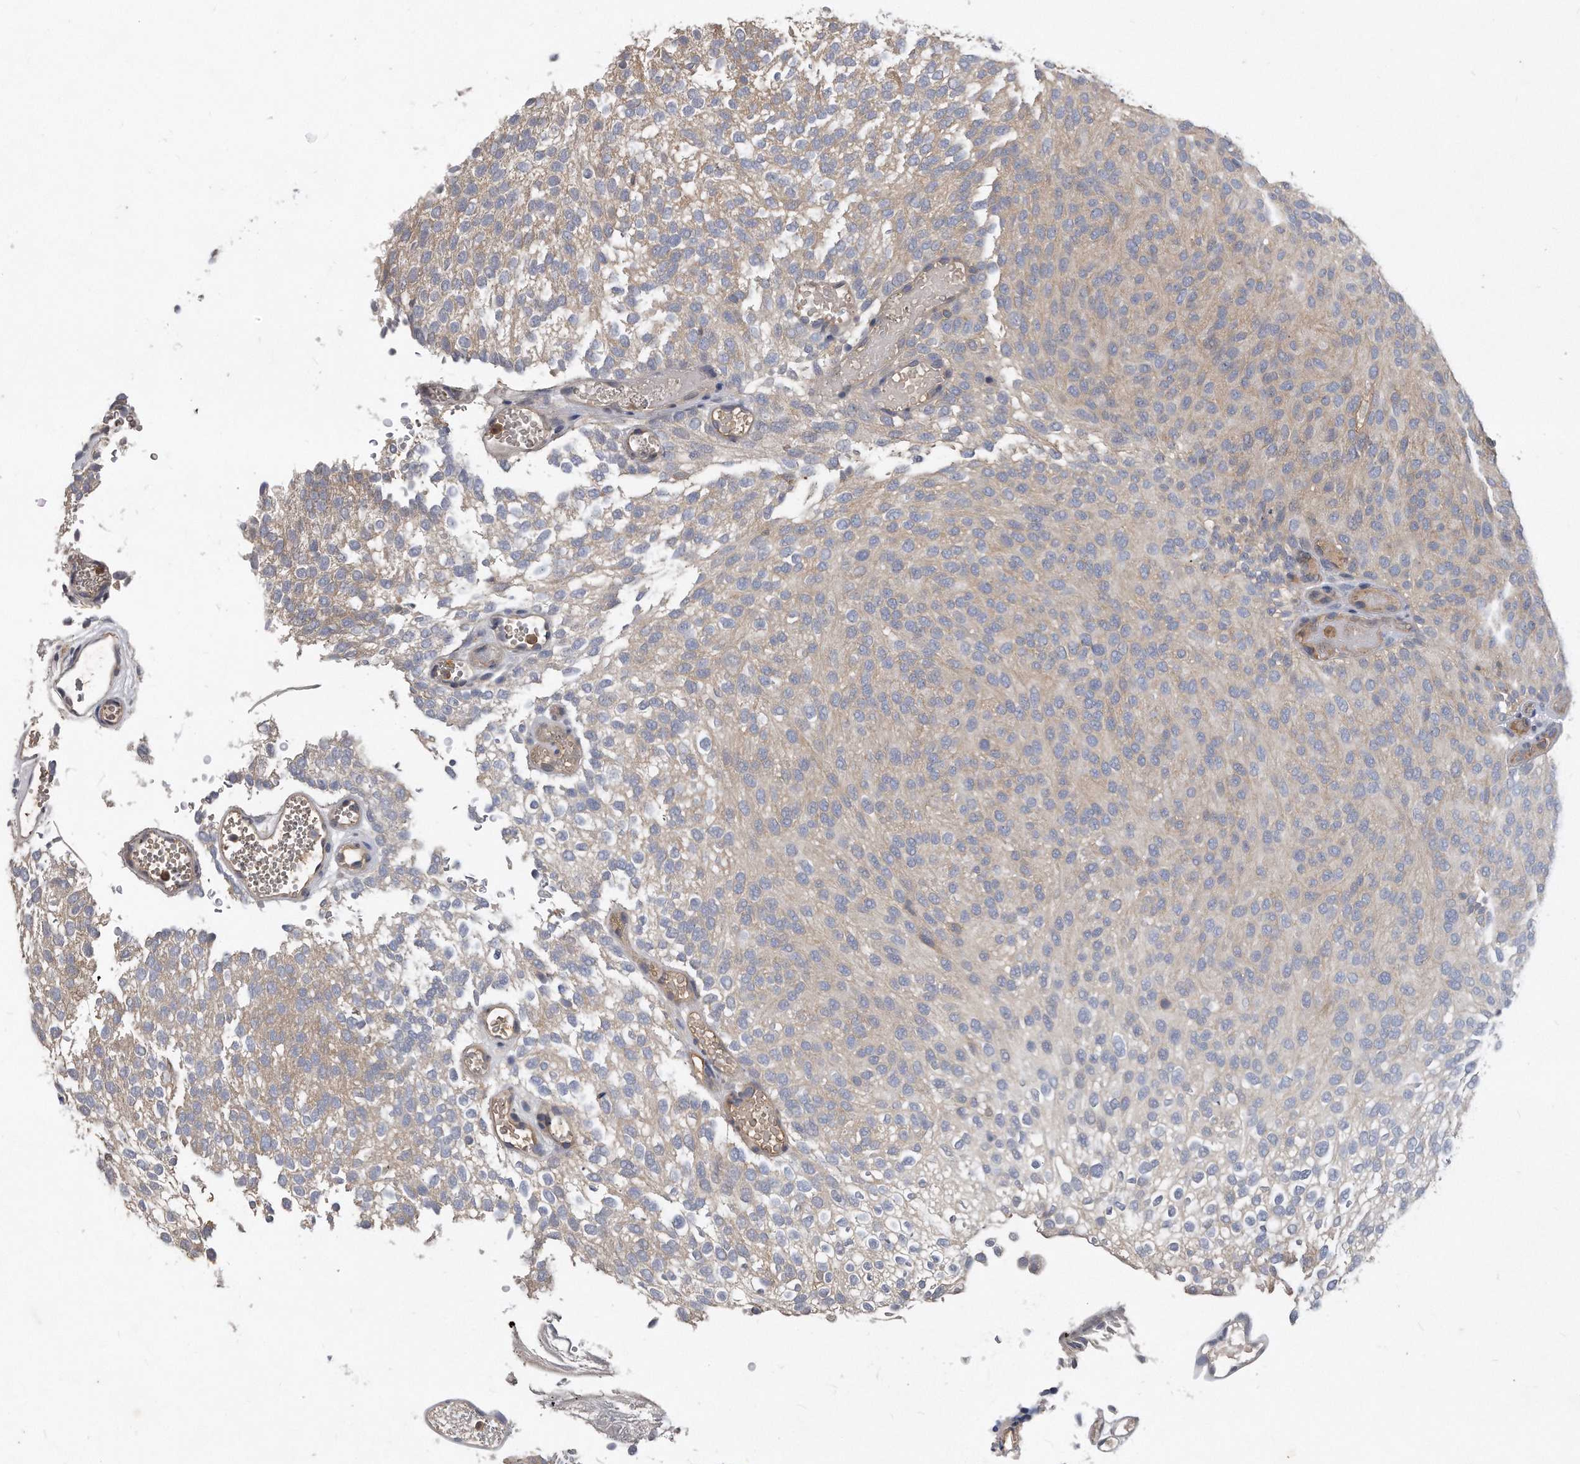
{"staining": {"intensity": "weak", "quantity": "<25%", "location": "cytoplasmic/membranous"}, "tissue": "urothelial cancer", "cell_type": "Tumor cells", "image_type": "cancer", "snomed": [{"axis": "morphology", "description": "Urothelial carcinoma, Low grade"}, {"axis": "topography", "description": "Urinary bladder"}], "caption": "An IHC histopathology image of urothelial cancer is shown. There is no staining in tumor cells of urothelial cancer.", "gene": "HOMER3", "patient": {"sex": "male", "age": 78}}